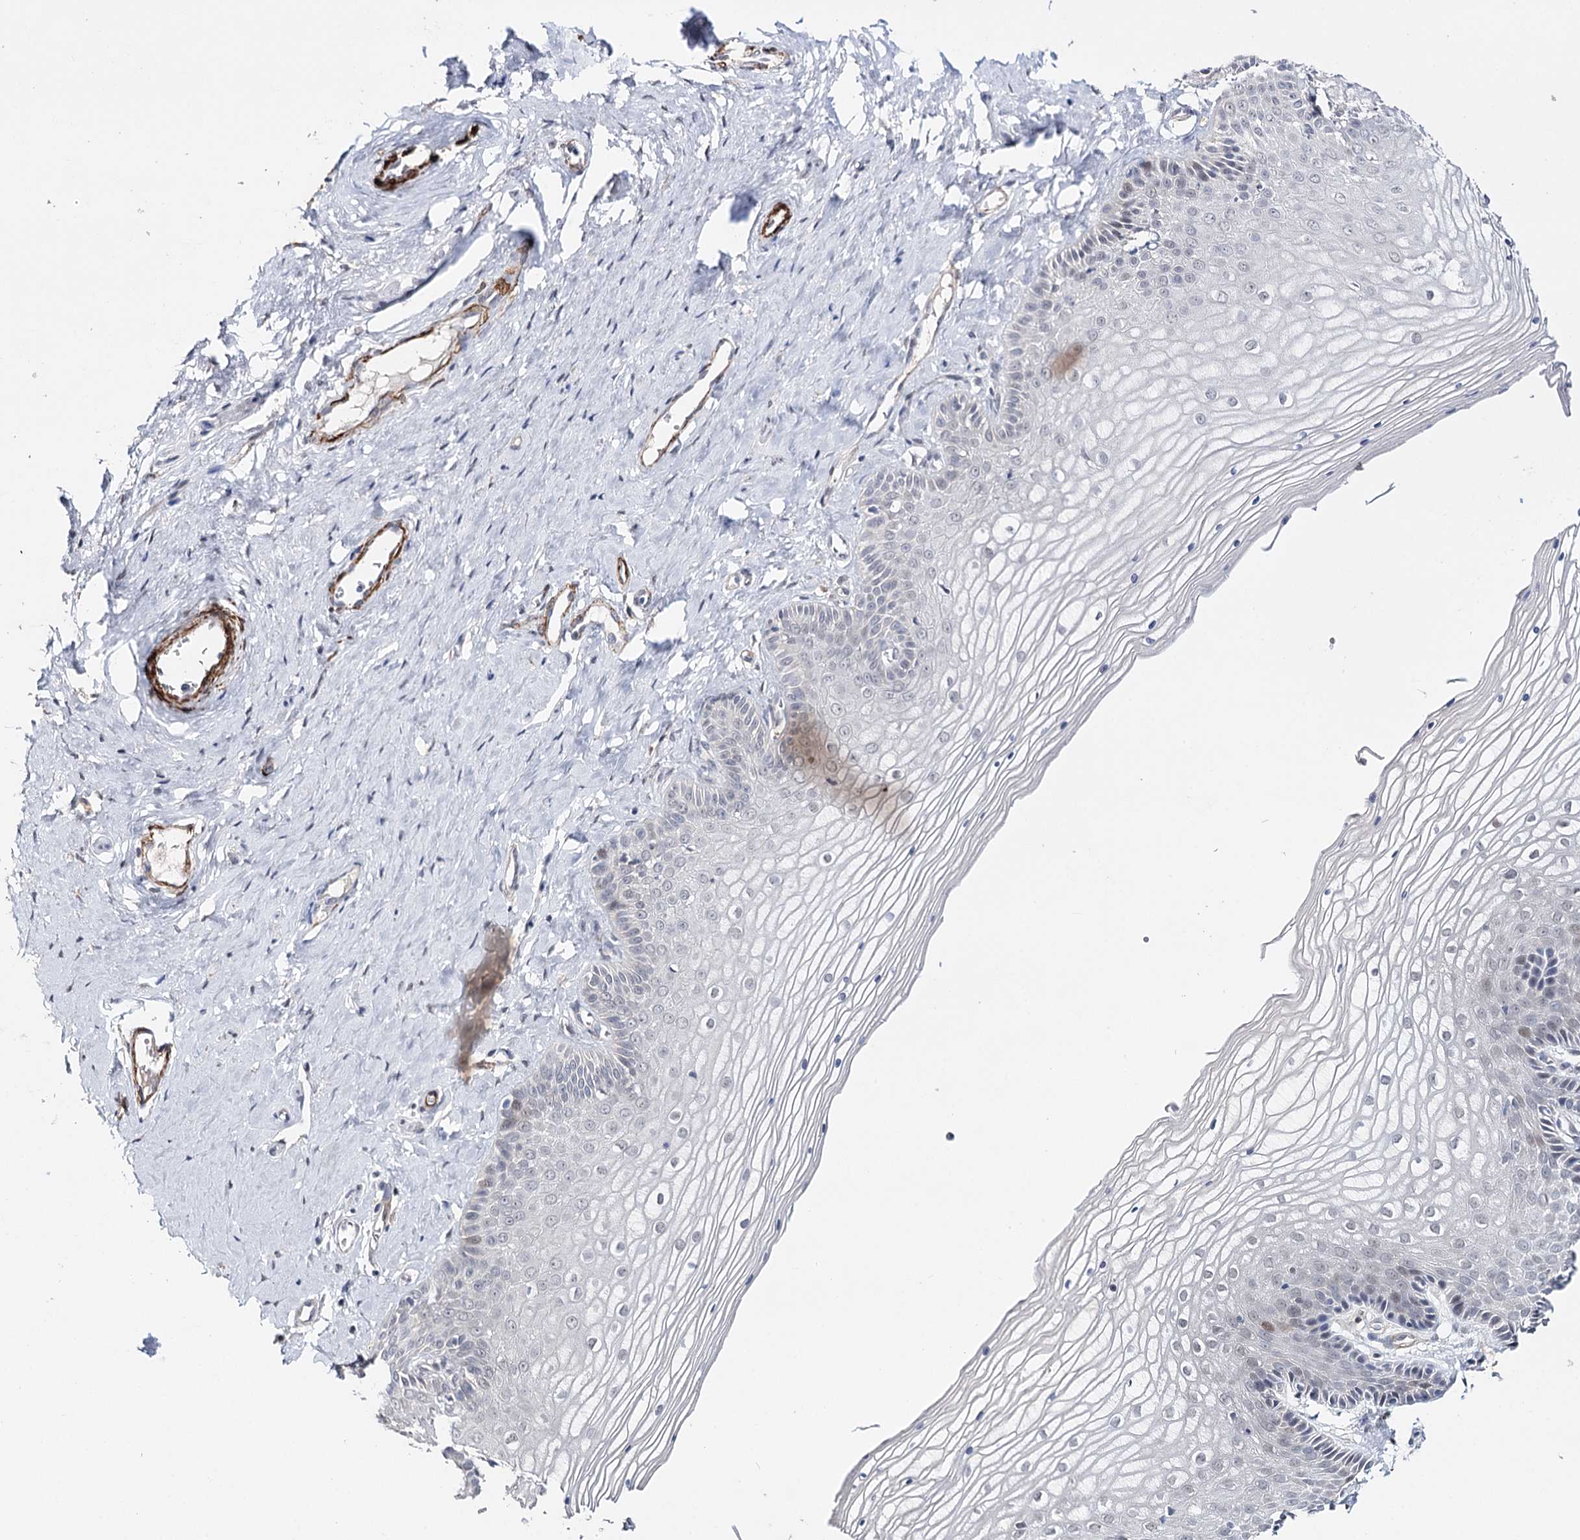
{"staining": {"intensity": "negative", "quantity": "none", "location": "none"}, "tissue": "vagina", "cell_type": "Squamous epithelial cells", "image_type": "normal", "snomed": [{"axis": "morphology", "description": "Normal tissue, NOS"}, {"axis": "topography", "description": "Vagina"}, {"axis": "topography", "description": "Cervix"}], "caption": "Immunohistochemical staining of unremarkable human vagina reveals no significant expression in squamous epithelial cells. Brightfield microscopy of IHC stained with DAB (brown) and hematoxylin (blue), captured at high magnification.", "gene": "CFAP46", "patient": {"sex": "female", "age": 40}}